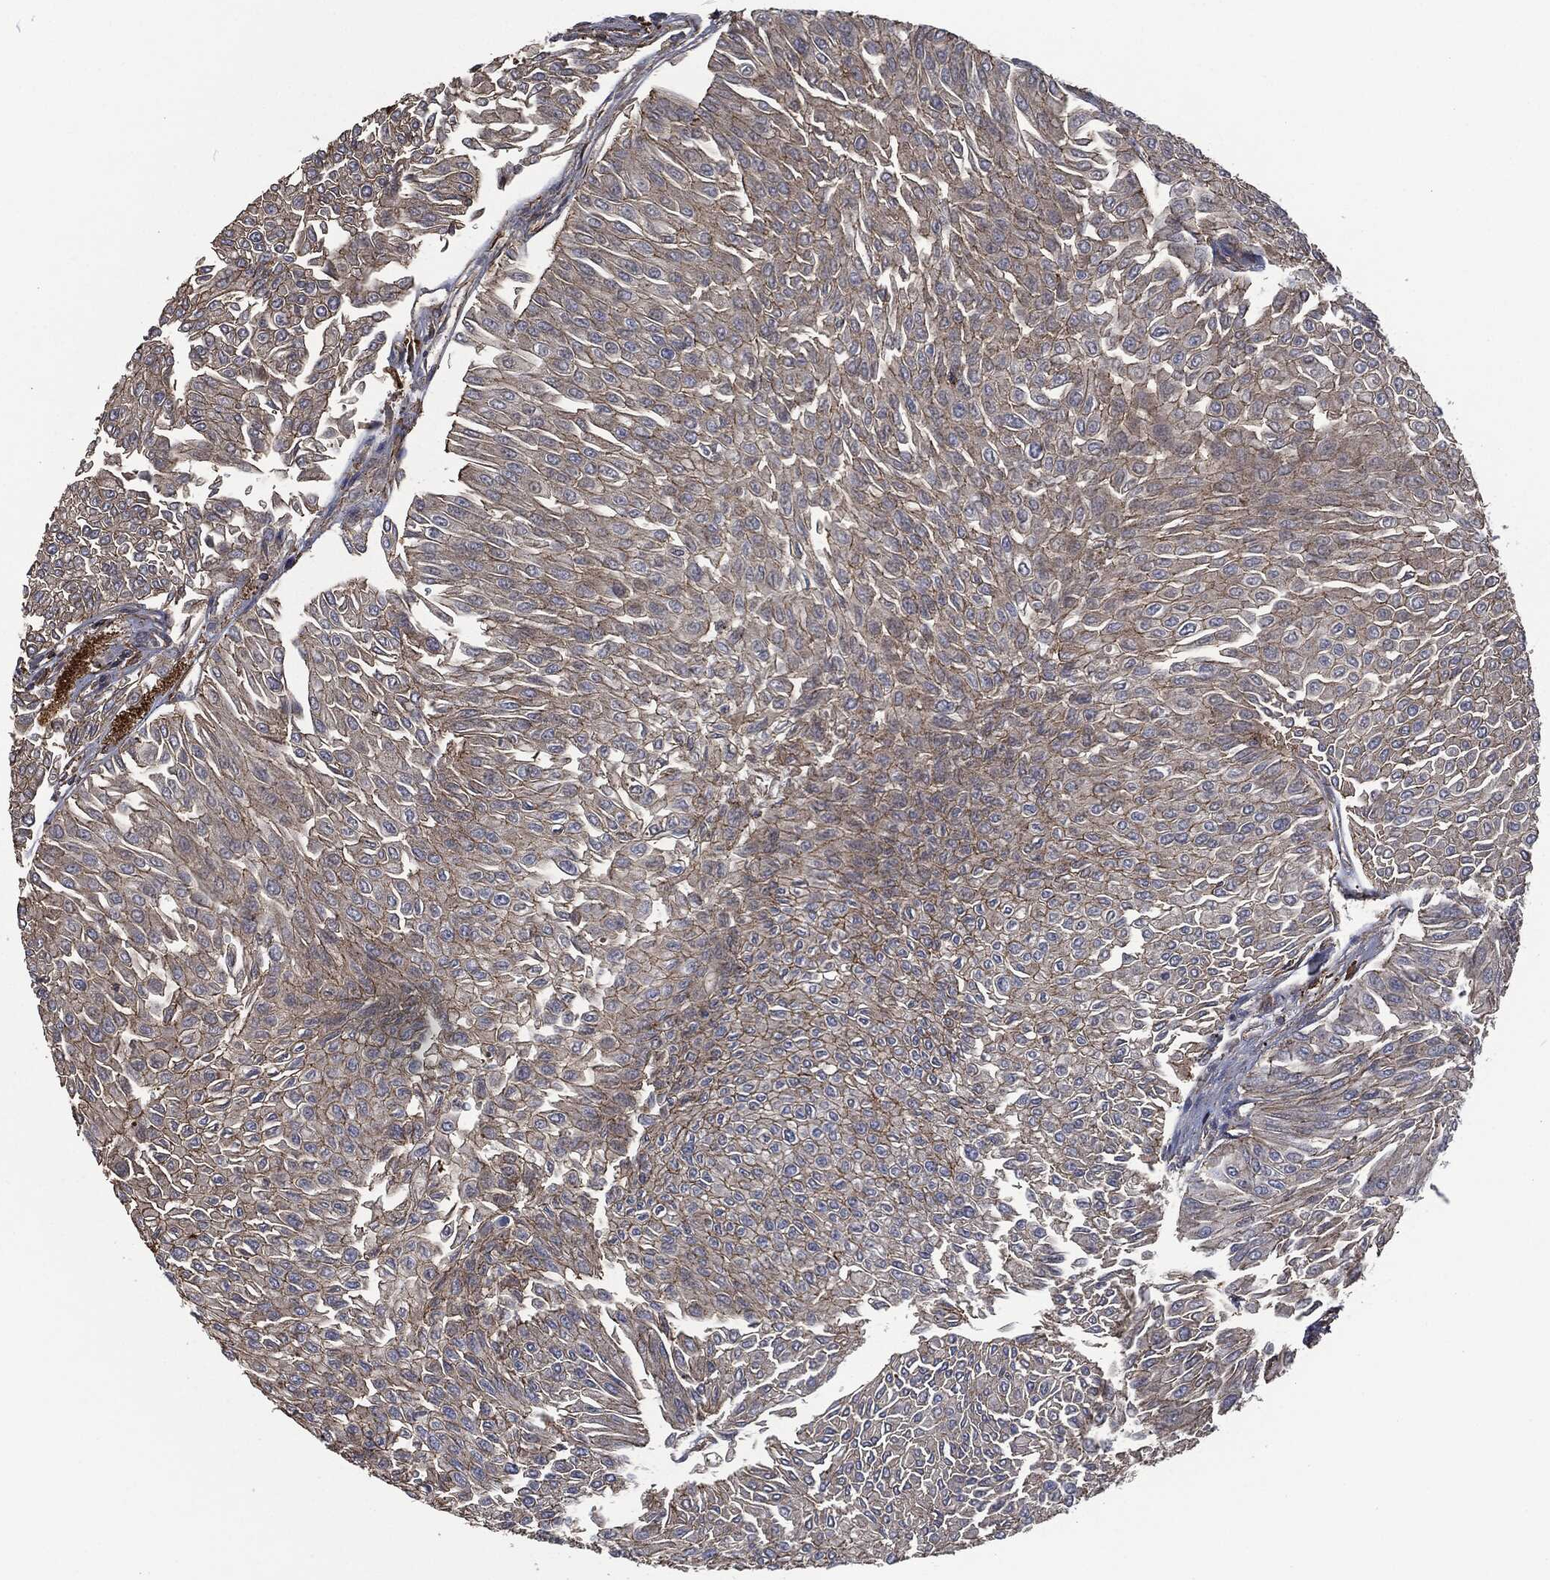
{"staining": {"intensity": "moderate", "quantity": "25%-75%", "location": "cytoplasmic/membranous"}, "tissue": "urothelial cancer", "cell_type": "Tumor cells", "image_type": "cancer", "snomed": [{"axis": "morphology", "description": "Urothelial carcinoma, Low grade"}, {"axis": "topography", "description": "Urinary bladder"}], "caption": "Urothelial cancer stained for a protein (brown) exhibits moderate cytoplasmic/membranous positive expression in about 25%-75% of tumor cells.", "gene": "LGALS9", "patient": {"sex": "male", "age": 67}}